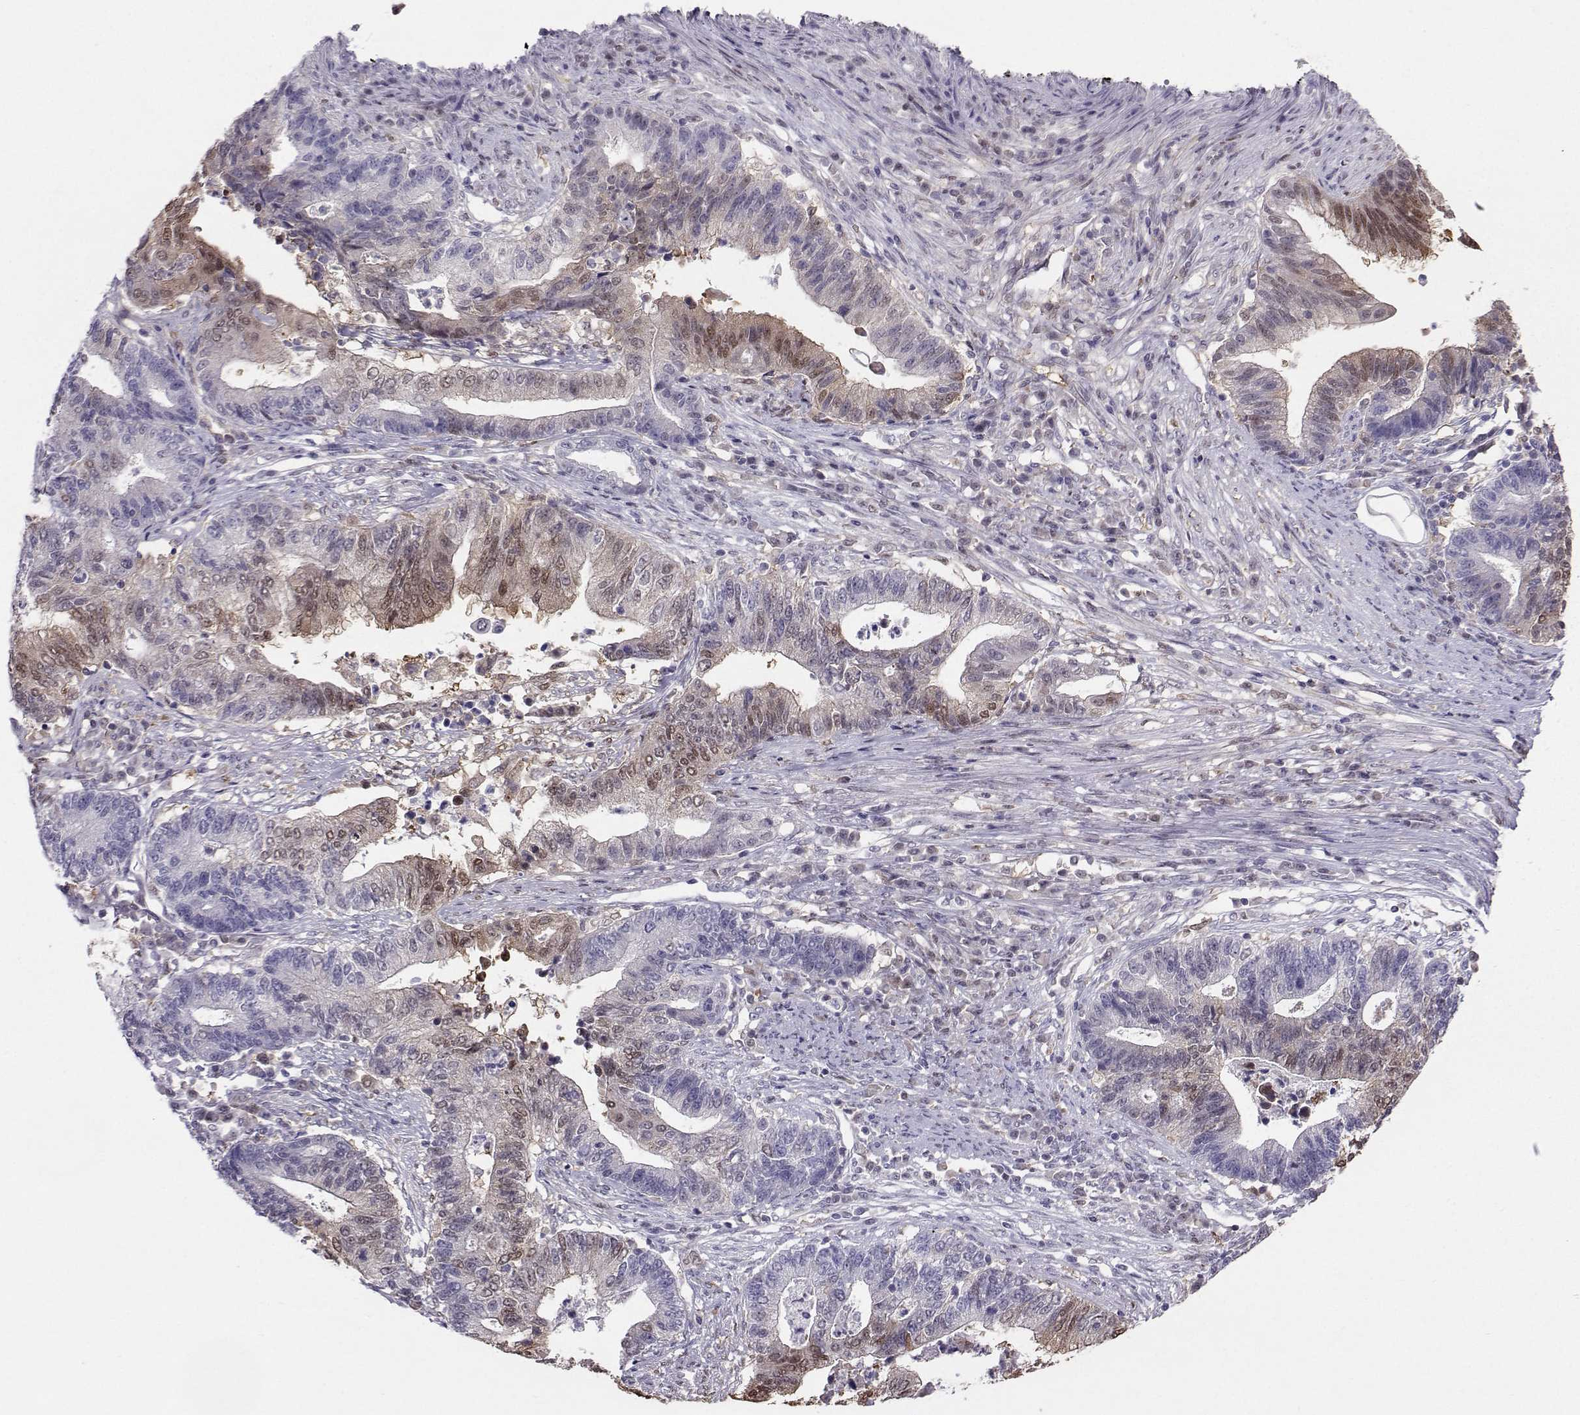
{"staining": {"intensity": "weak", "quantity": "<25%", "location": "cytoplasmic/membranous,nuclear"}, "tissue": "endometrial cancer", "cell_type": "Tumor cells", "image_type": "cancer", "snomed": [{"axis": "morphology", "description": "Adenocarcinoma, NOS"}, {"axis": "topography", "description": "Uterus"}, {"axis": "topography", "description": "Endometrium"}], "caption": "Immunohistochemistry of endometrial cancer (adenocarcinoma) reveals no positivity in tumor cells.", "gene": "PGK1", "patient": {"sex": "female", "age": 54}}